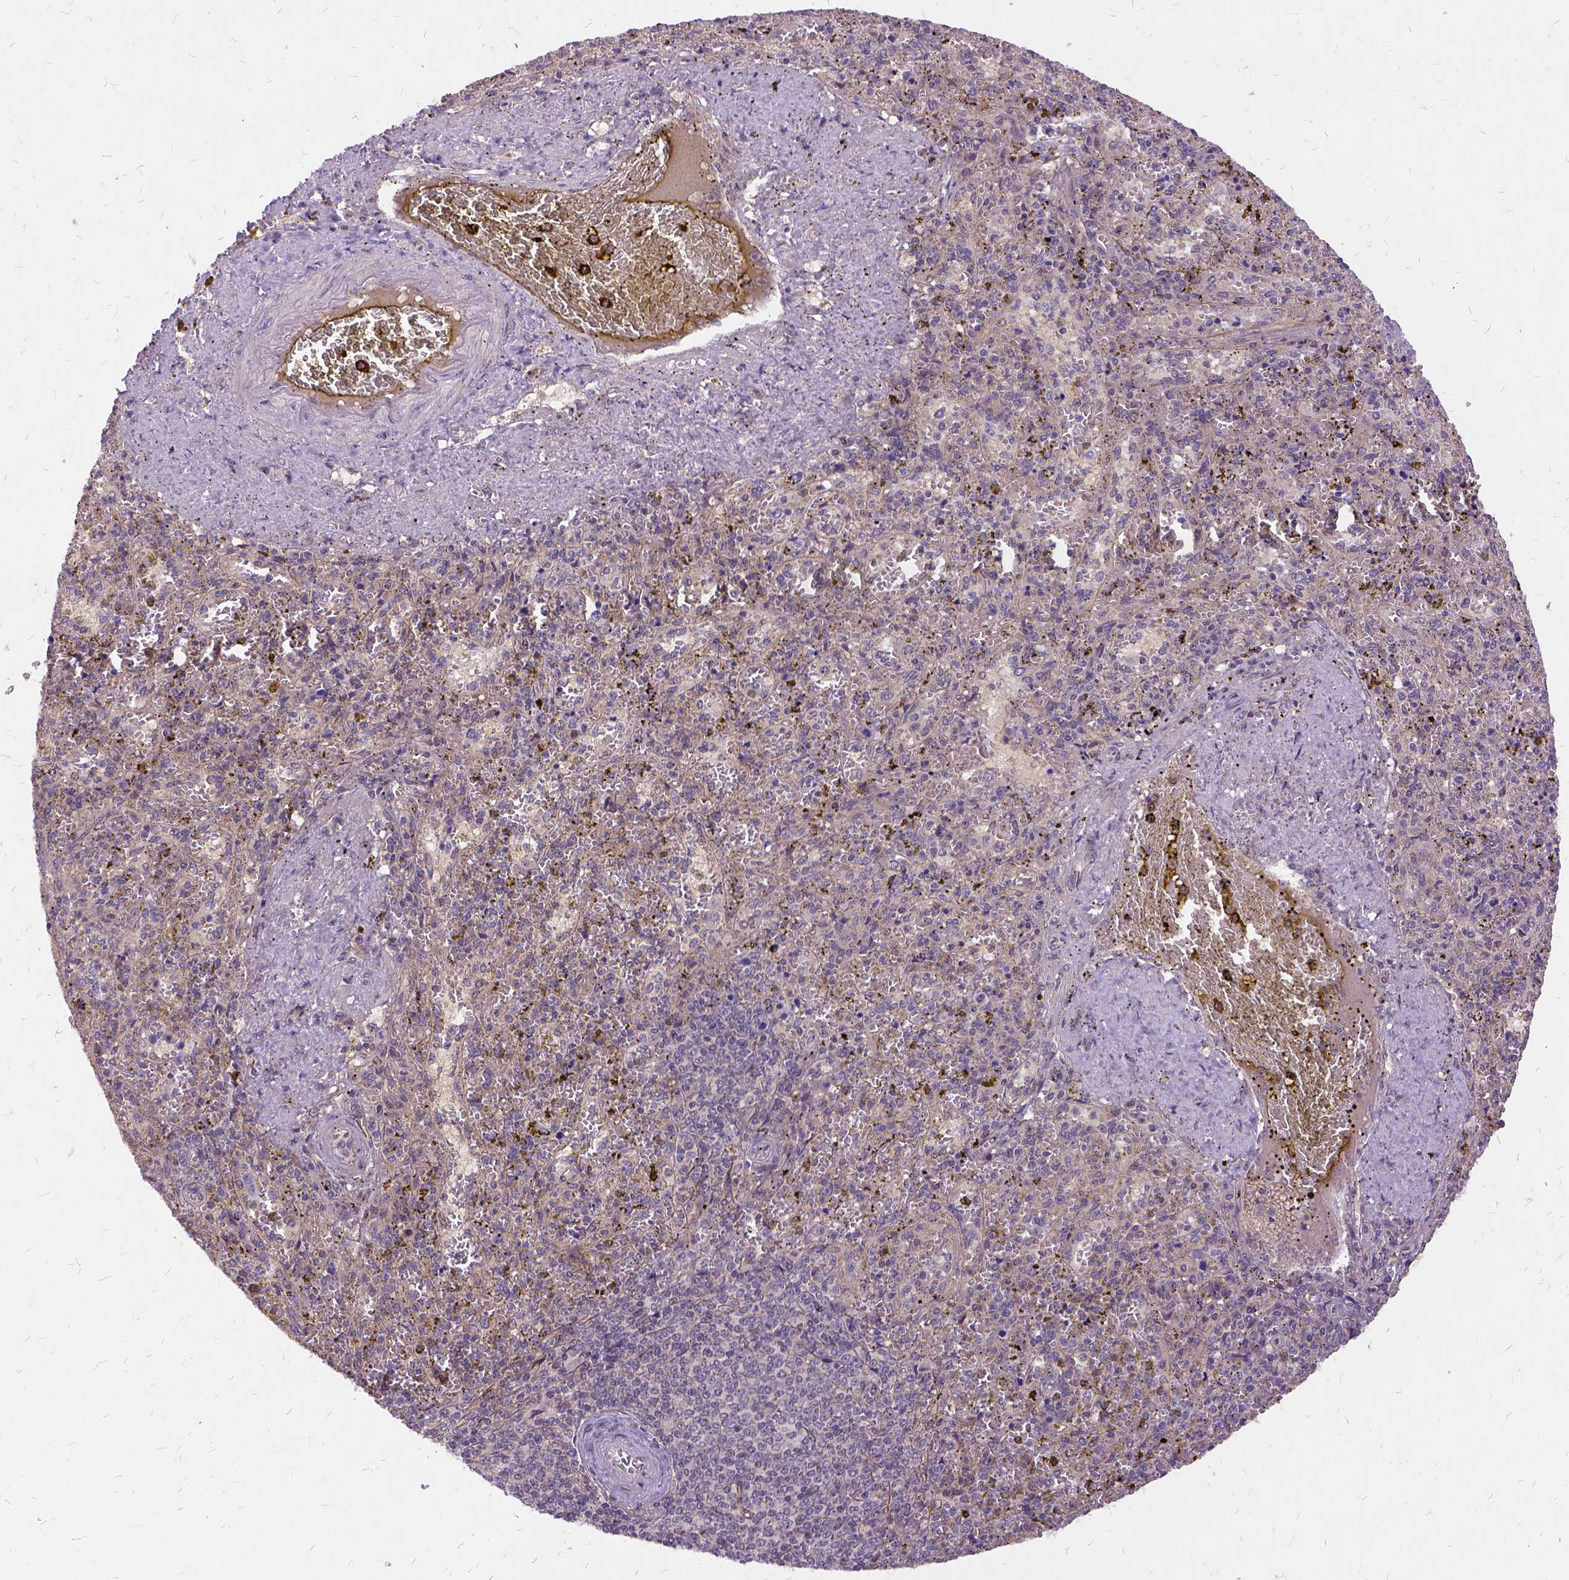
{"staining": {"intensity": "negative", "quantity": "none", "location": "none"}, "tissue": "spleen", "cell_type": "Cells in red pulp", "image_type": "normal", "snomed": [{"axis": "morphology", "description": "Normal tissue, NOS"}, {"axis": "topography", "description": "Spleen"}], "caption": "The image demonstrates no staining of cells in red pulp in normal spleen.", "gene": "ILRUN", "patient": {"sex": "female", "age": 50}}